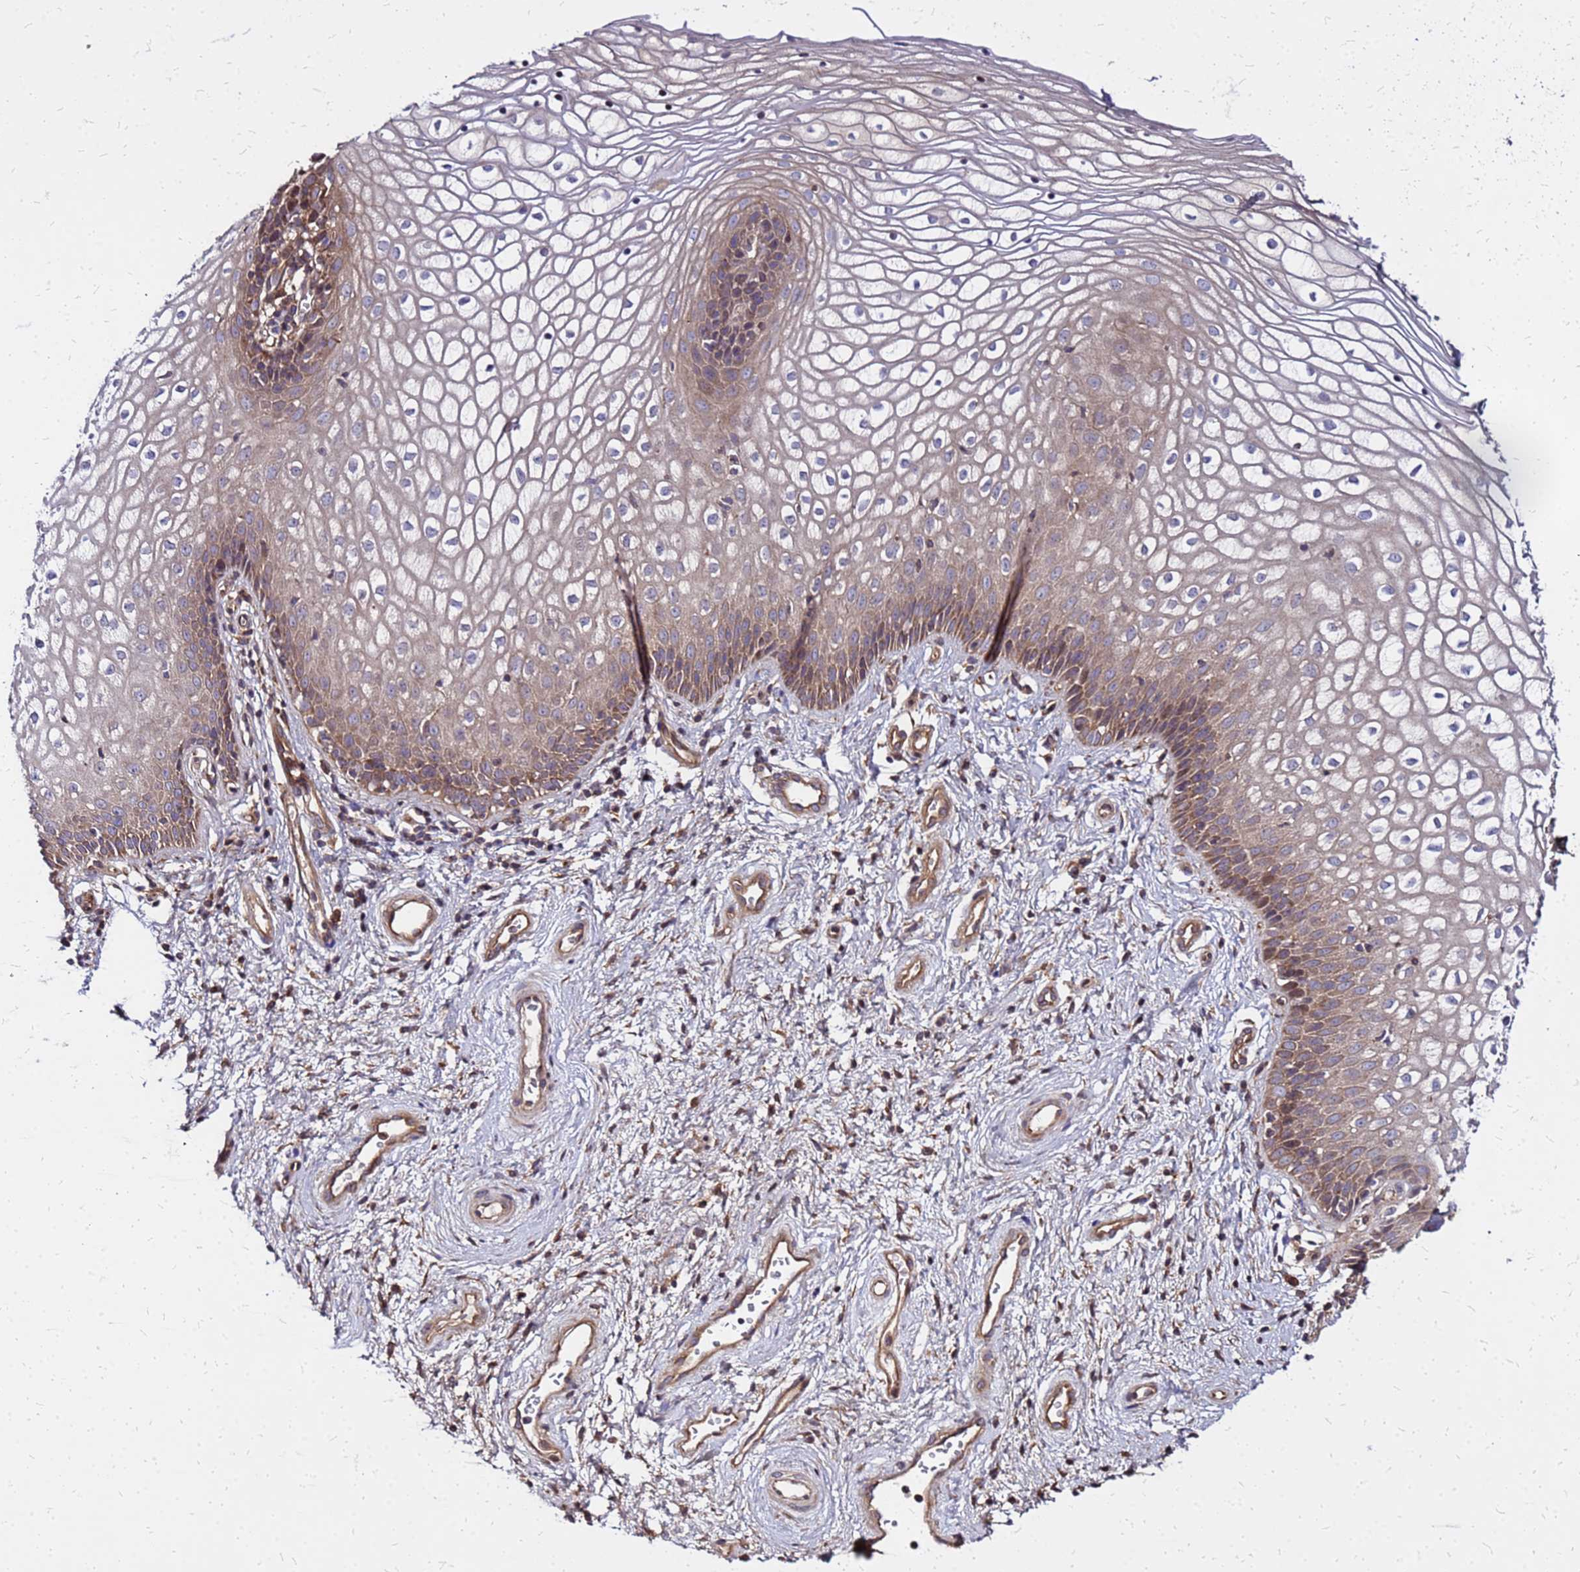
{"staining": {"intensity": "weak", "quantity": ">75%", "location": "cytoplasmic/membranous"}, "tissue": "vagina", "cell_type": "Squamous epithelial cells", "image_type": "normal", "snomed": [{"axis": "morphology", "description": "Normal tissue, NOS"}, {"axis": "topography", "description": "Vagina"}], "caption": "IHC (DAB (3,3'-diaminobenzidine)) staining of normal human vagina reveals weak cytoplasmic/membranous protein expression in approximately >75% of squamous epithelial cells.", "gene": "CYBC1", "patient": {"sex": "female", "age": 34}}